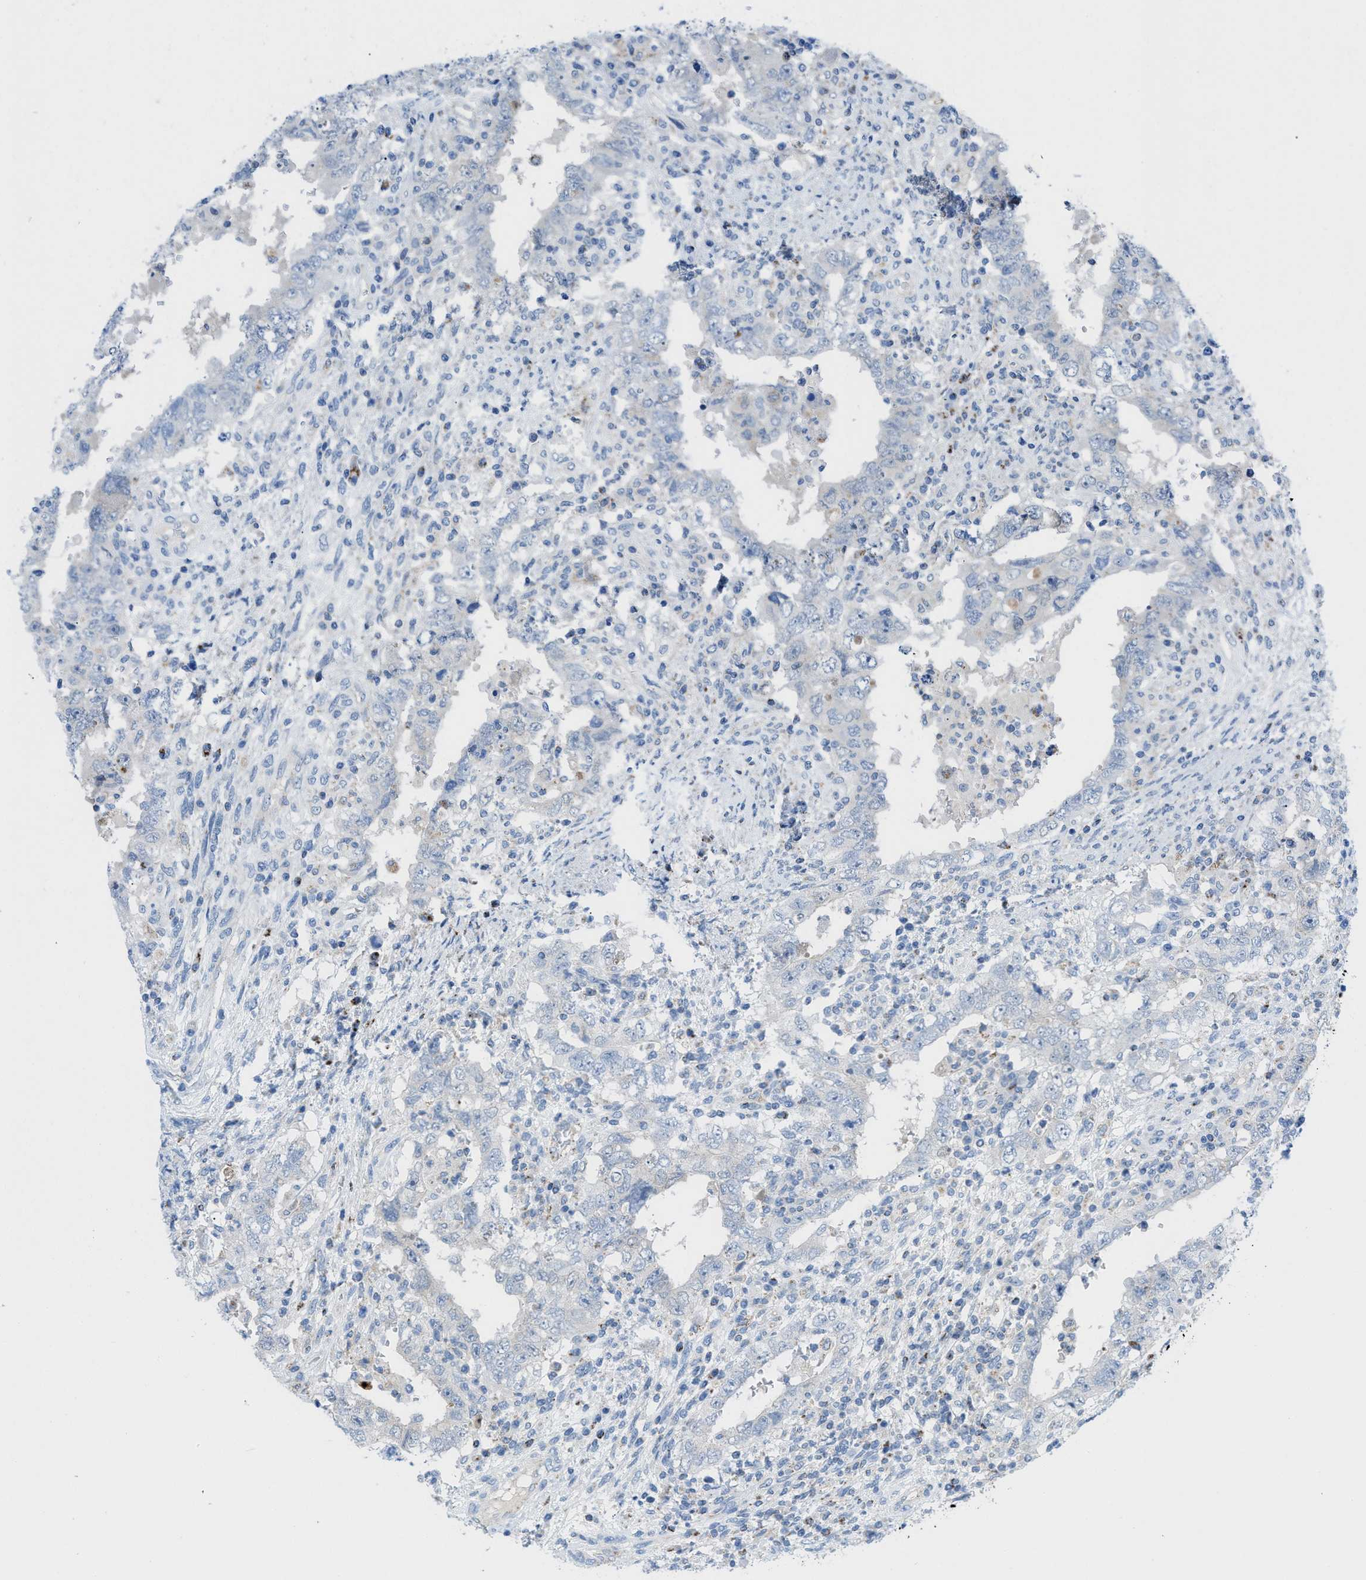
{"staining": {"intensity": "negative", "quantity": "none", "location": "none"}, "tissue": "testis cancer", "cell_type": "Tumor cells", "image_type": "cancer", "snomed": [{"axis": "morphology", "description": "Carcinoma, Embryonal, NOS"}, {"axis": "topography", "description": "Testis"}], "caption": "There is no significant expression in tumor cells of embryonal carcinoma (testis).", "gene": "RBBP9", "patient": {"sex": "male", "age": 26}}